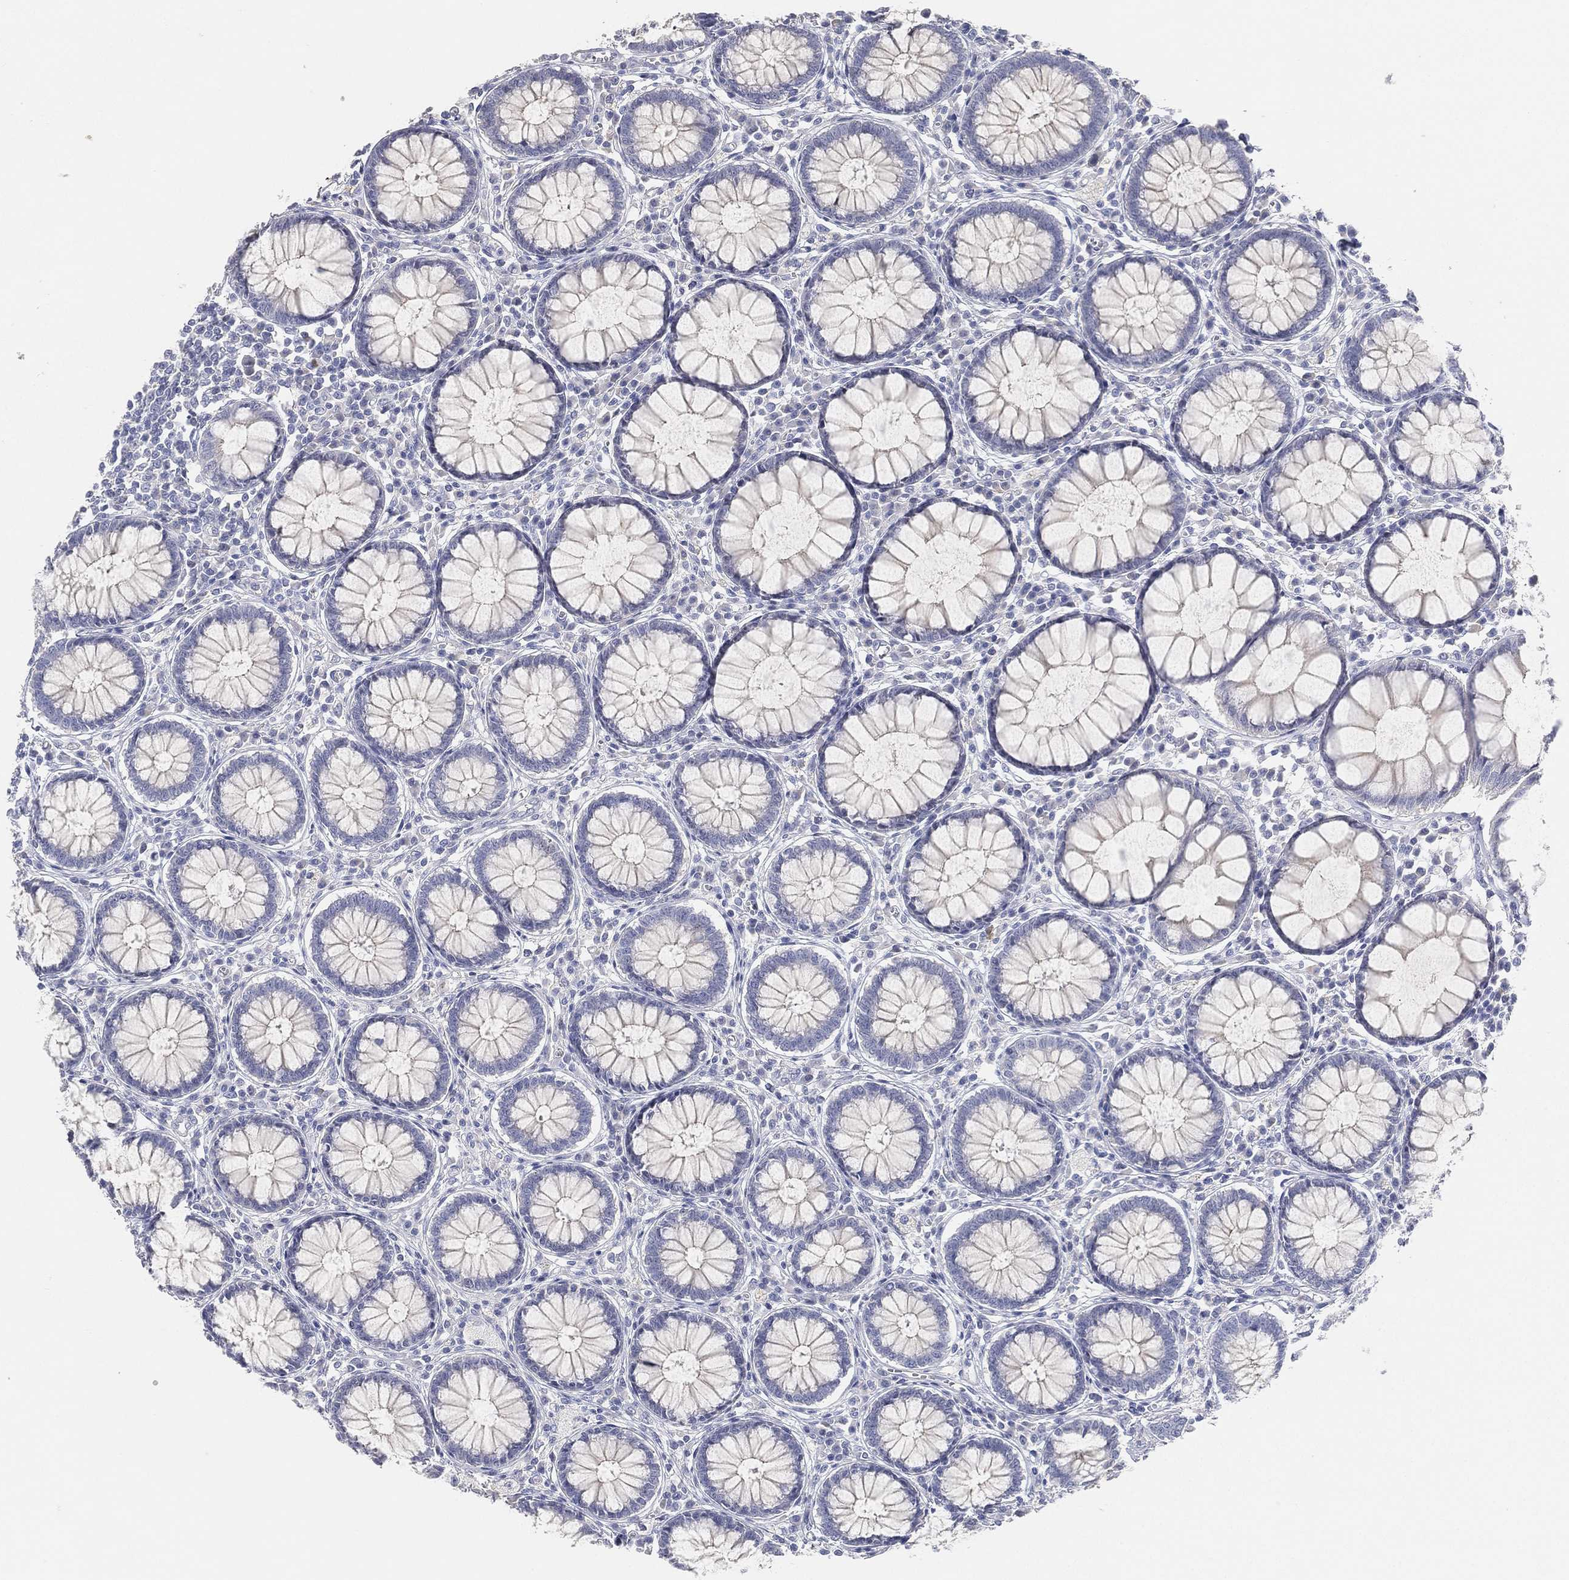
{"staining": {"intensity": "negative", "quantity": "none", "location": "none"}, "tissue": "colon", "cell_type": "Endothelial cells", "image_type": "normal", "snomed": [{"axis": "morphology", "description": "Normal tissue, NOS"}, {"axis": "topography", "description": "Colon"}], "caption": "Histopathology image shows no protein expression in endothelial cells of benign colon. (DAB immunohistochemistry visualized using brightfield microscopy, high magnification).", "gene": "FAM187B", "patient": {"sex": "male", "age": 65}}